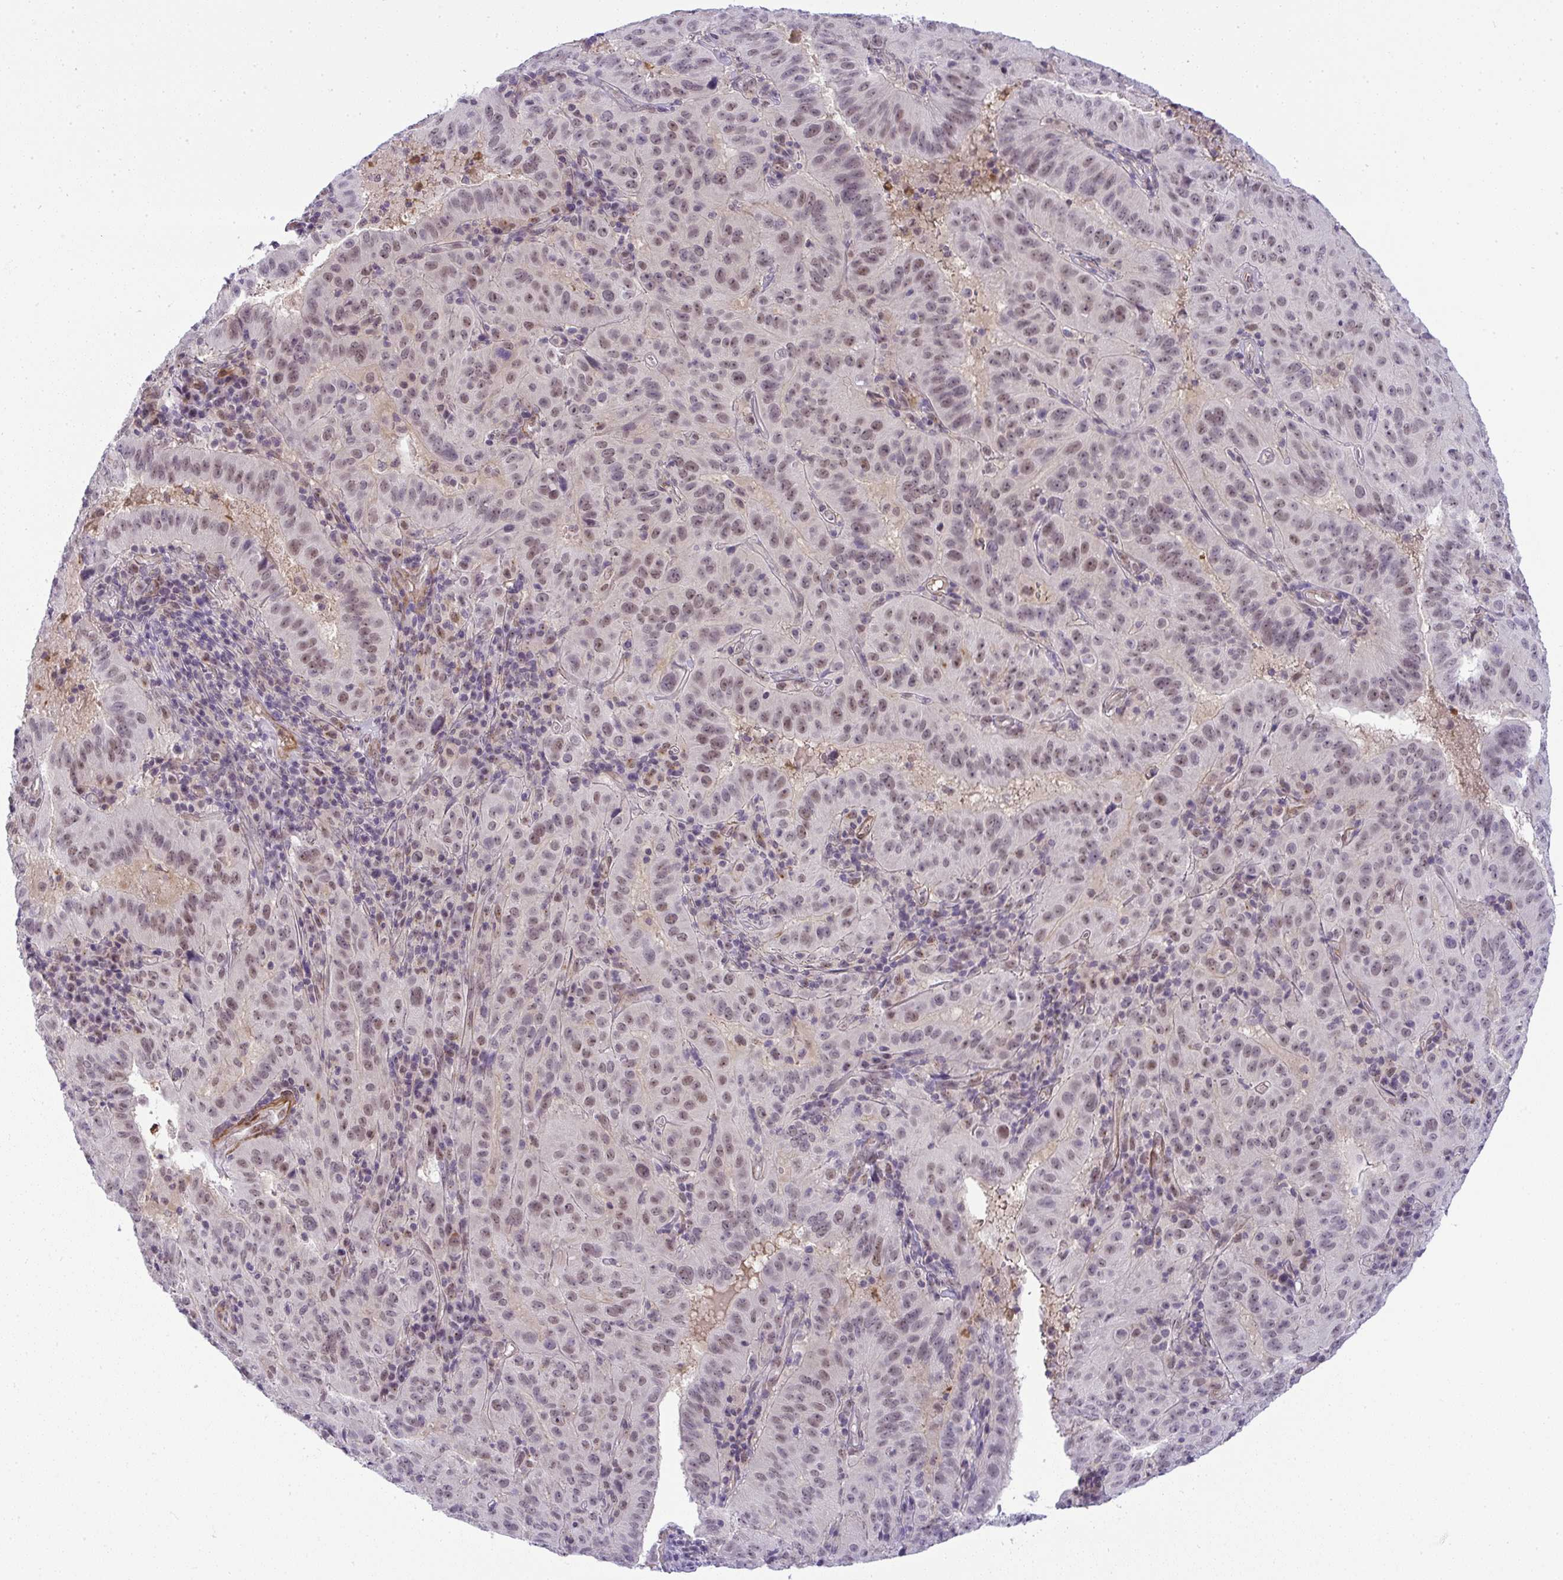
{"staining": {"intensity": "weak", "quantity": "25%-75%", "location": "nuclear"}, "tissue": "pancreatic cancer", "cell_type": "Tumor cells", "image_type": "cancer", "snomed": [{"axis": "morphology", "description": "Adenocarcinoma, NOS"}, {"axis": "topography", "description": "Pancreas"}], "caption": "The image reveals staining of pancreatic cancer, revealing weak nuclear protein expression (brown color) within tumor cells.", "gene": "DZIP1", "patient": {"sex": "male", "age": 63}}